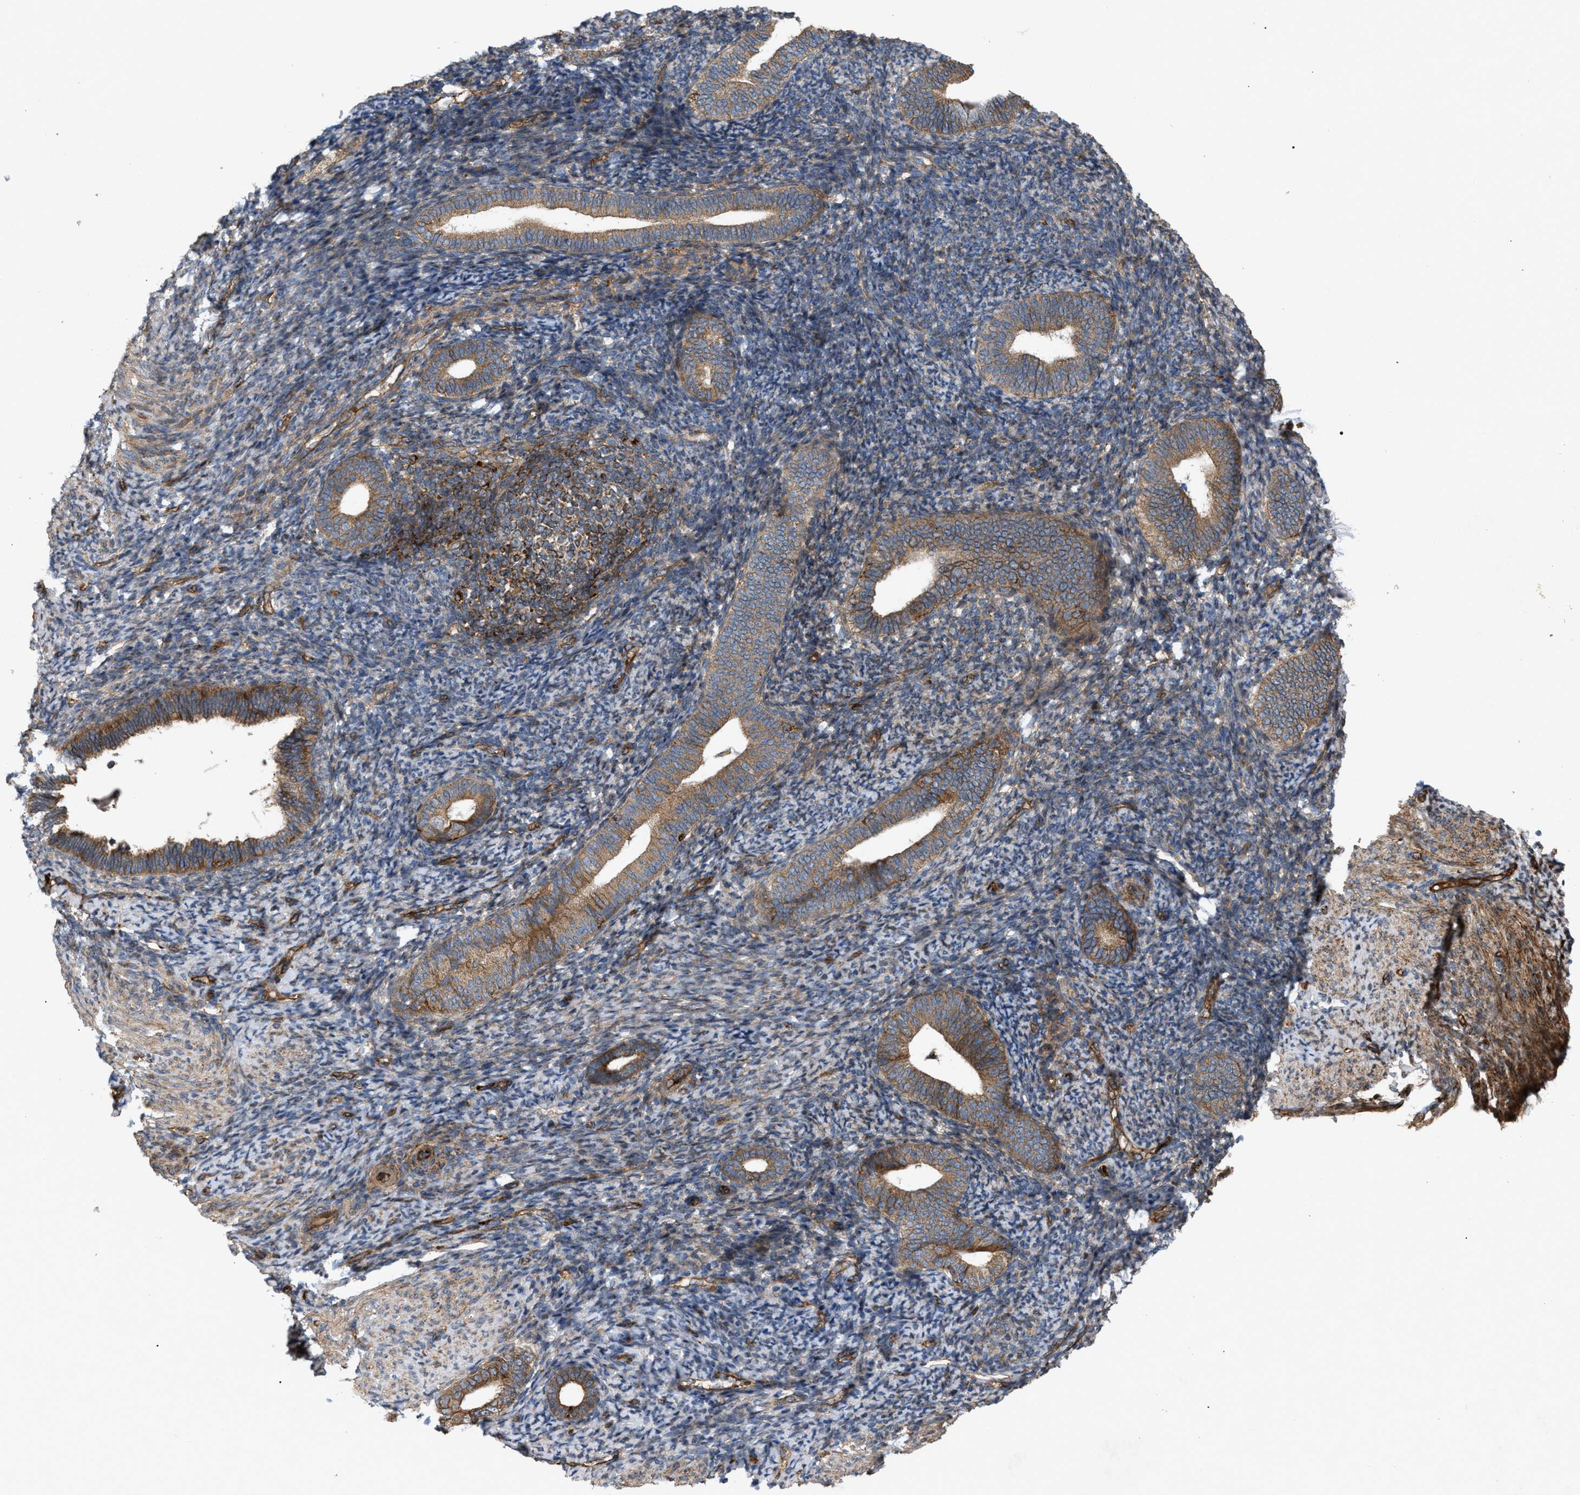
{"staining": {"intensity": "moderate", "quantity": "<25%", "location": "cytoplasmic/membranous"}, "tissue": "endometrium", "cell_type": "Cells in endometrial stroma", "image_type": "normal", "snomed": [{"axis": "morphology", "description": "Normal tissue, NOS"}, {"axis": "topography", "description": "Endometrium"}], "caption": "Brown immunohistochemical staining in unremarkable endometrium displays moderate cytoplasmic/membranous expression in approximately <25% of cells in endometrial stroma. (DAB (3,3'-diaminobenzidine) = brown stain, brightfield microscopy at high magnification).", "gene": "GCC1", "patient": {"sex": "female", "age": 66}}